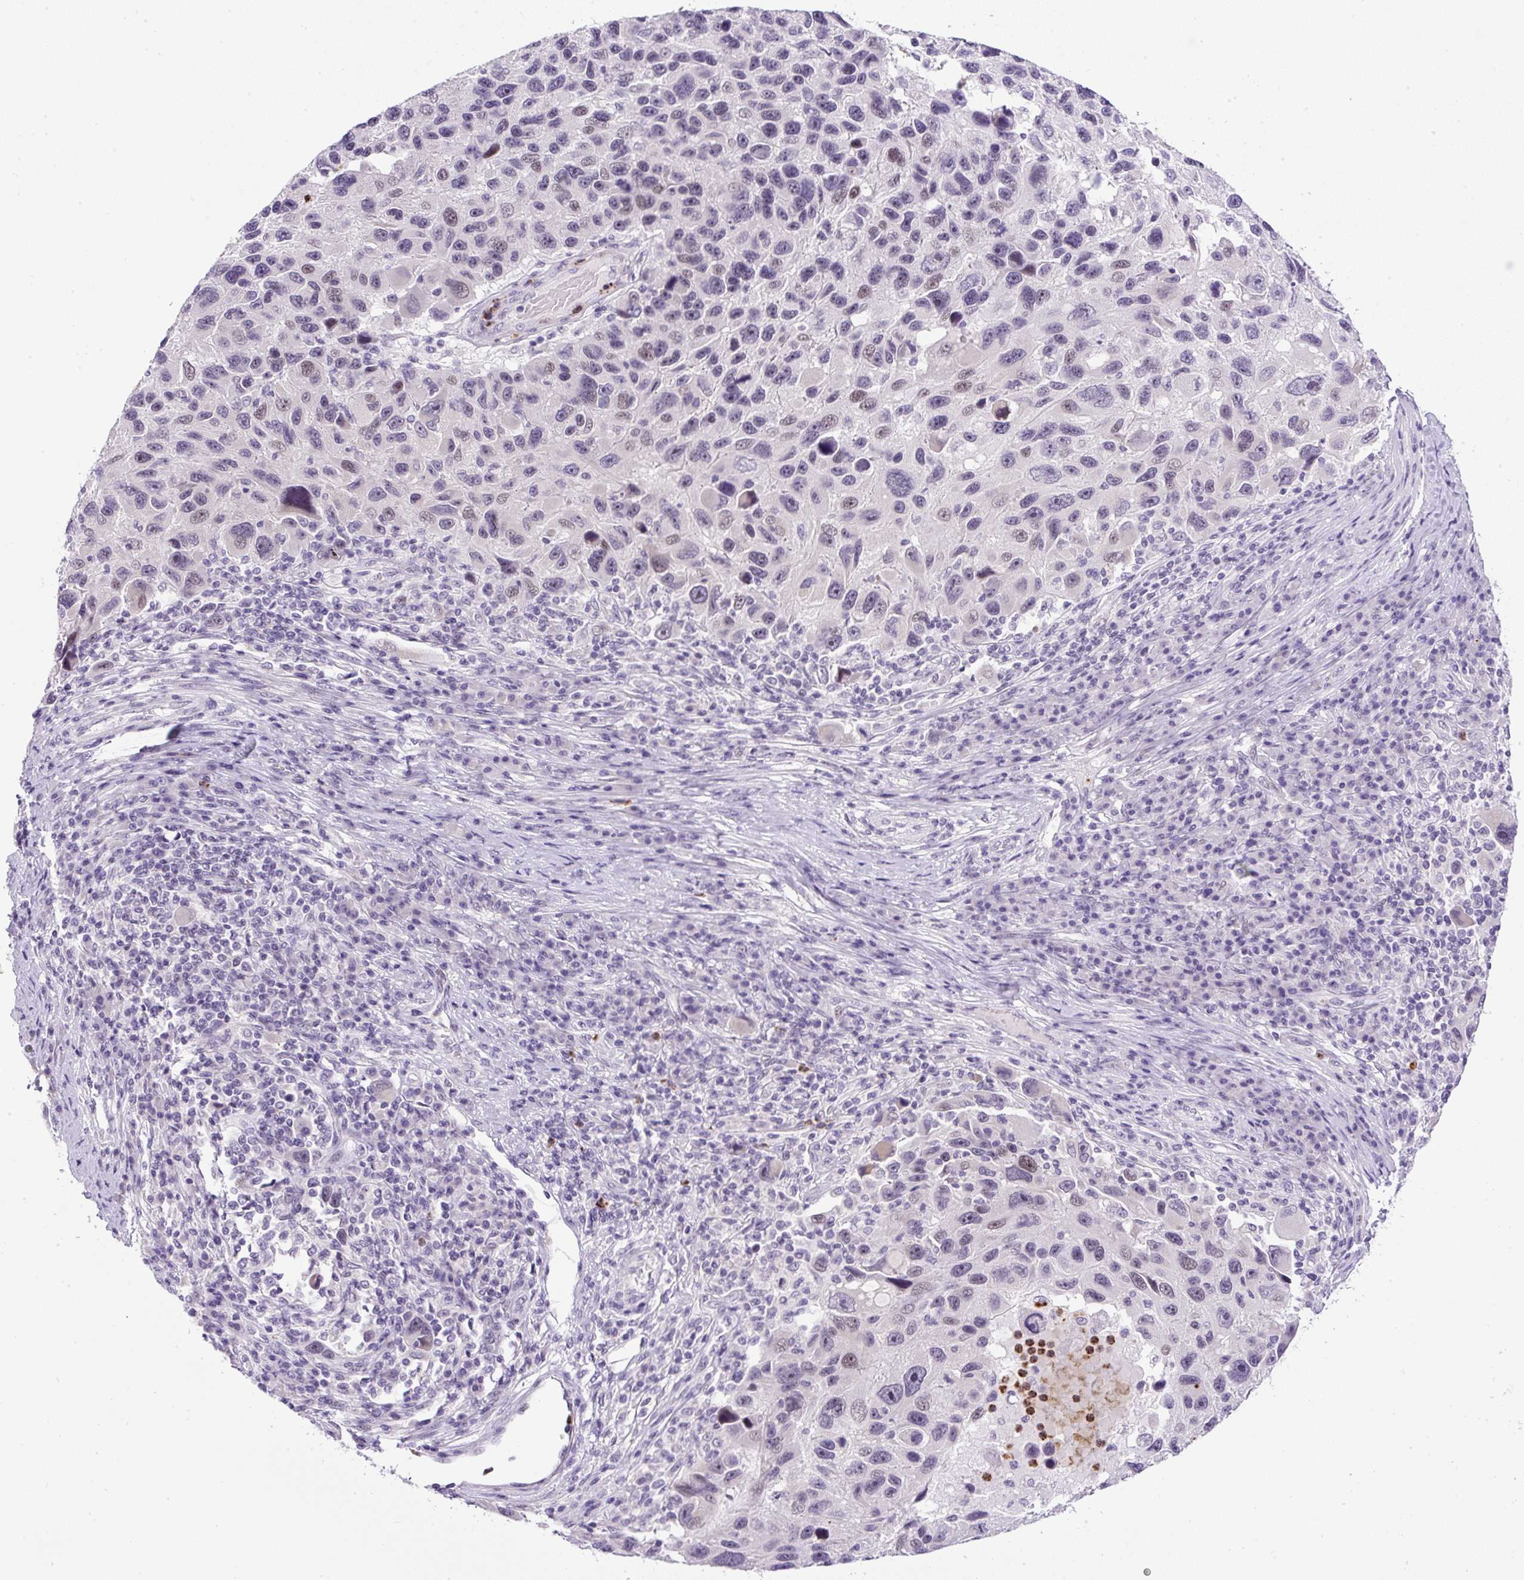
{"staining": {"intensity": "weak", "quantity": "<25%", "location": "nuclear"}, "tissue": "melanoma", "cell_type": "Tumor cells", "image_type": "cancer", "snomed": [{"axis": "morphology", "description": "Malignant melanoma, NOS"}, {"axis": "topography", "description": "Skin"}], "caption": "Protein analysis of melanoma exhibits no significant positivity in tumor cells.", "gene": "RHBDD2", "patient": {"sex": "male", "age": 53}}